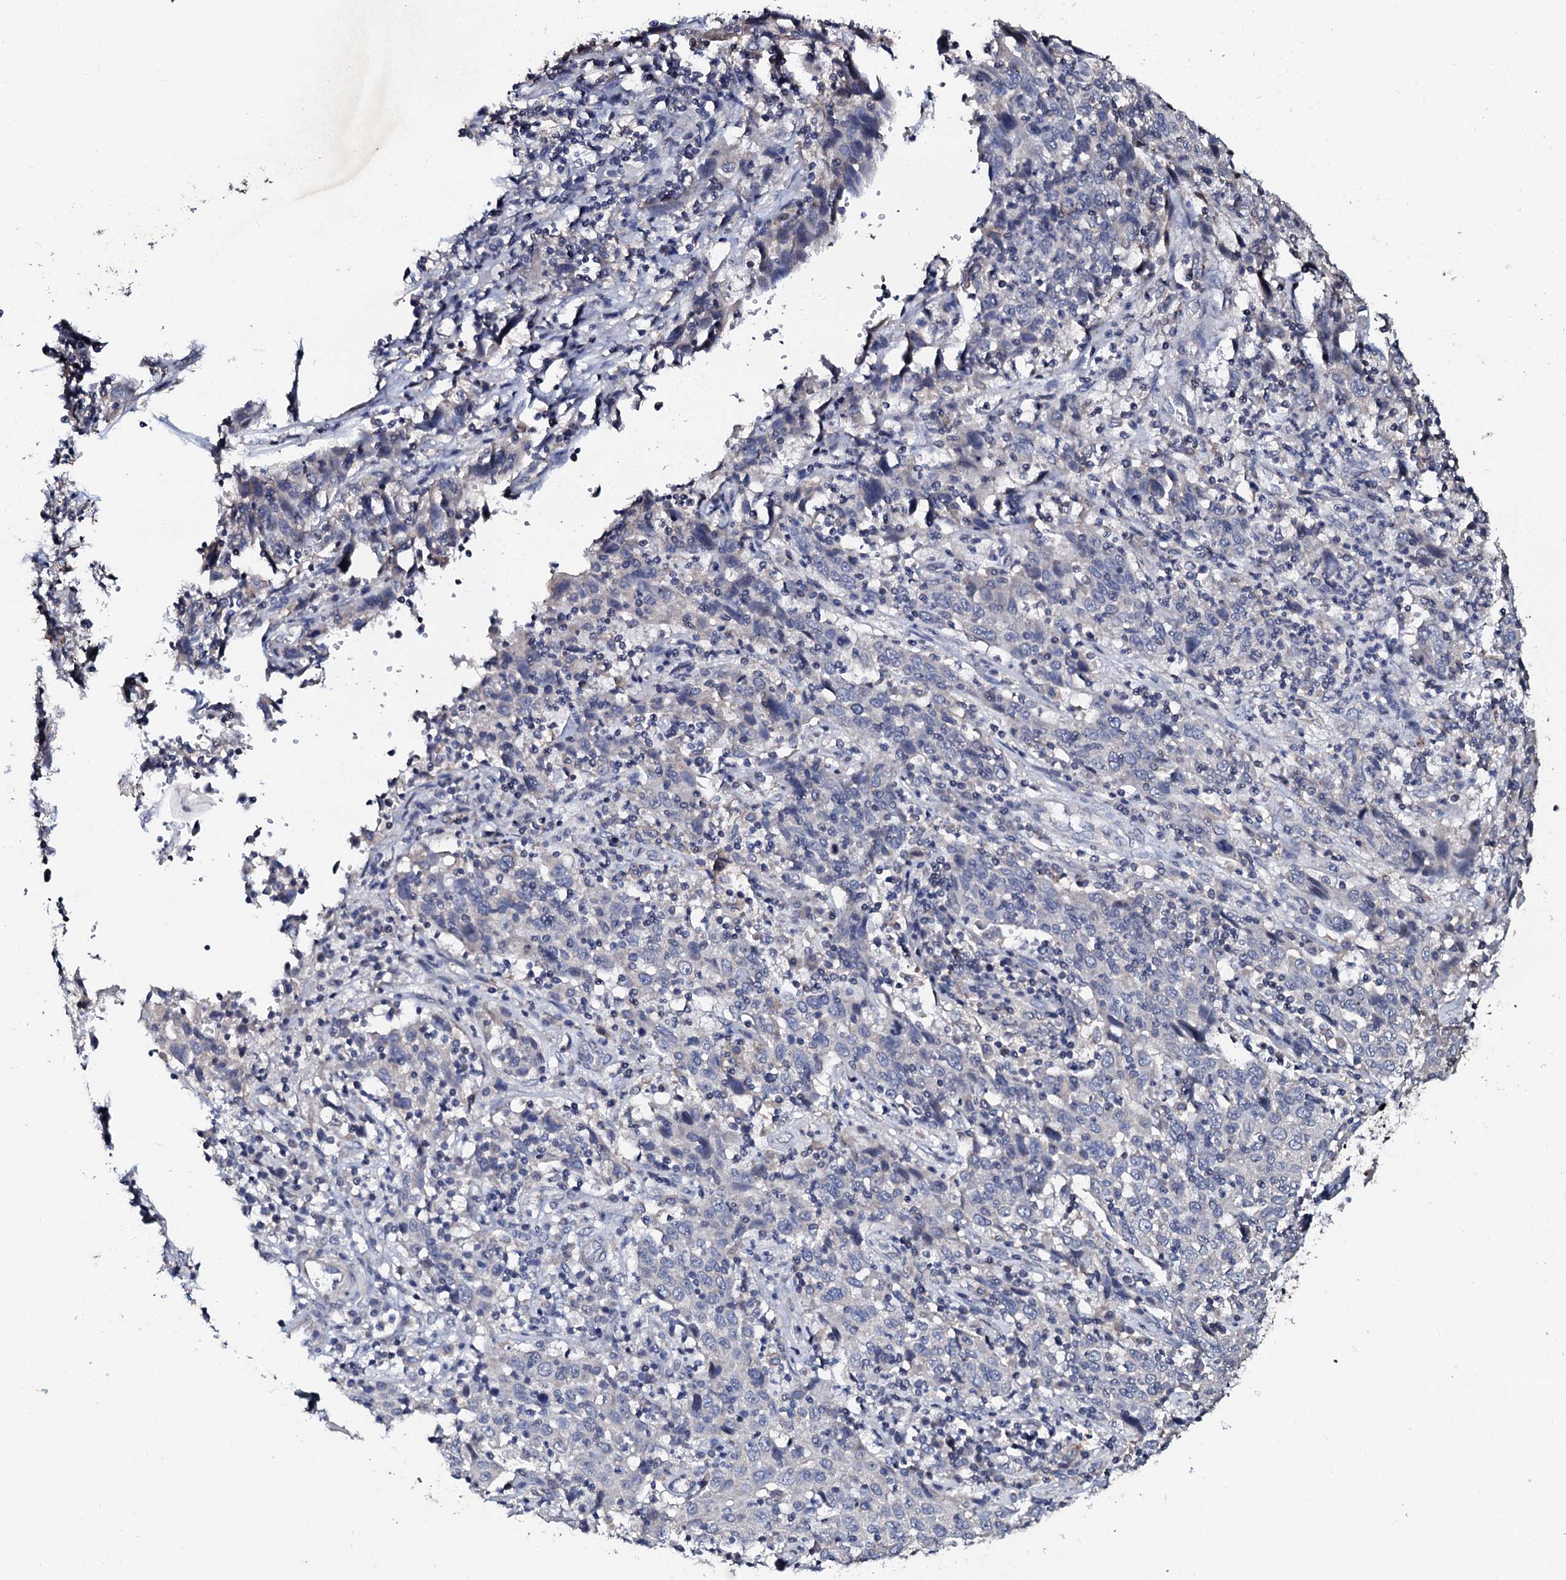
{"staining": {"intensity": "negative", "quantity": "none", "location": "none"}, "tissue": "cervical cancer", "cell_type": "Tumor cells", "image_type": "cancer", "snomed": [{"axis": "morphology", "description": "Squamous cell carcinoma, NOS"}, {"axis": "topography", "description": "Cervix"}], "caption": "DAB (3,3'-diaminobenzidine) immunohistochemical staining of human cervical cancer (squamous cell carcinoma) reveals no significant positivity in tumor cells. Brightfield microscopy of immunohistochemistry stained with DAB (3,3'-diaminobenzidine) (brown) and hematoxylin (blue), captured at high magnification.", "gene": "SLC37A4", "patient": {"sex": "female", "age": 46}}